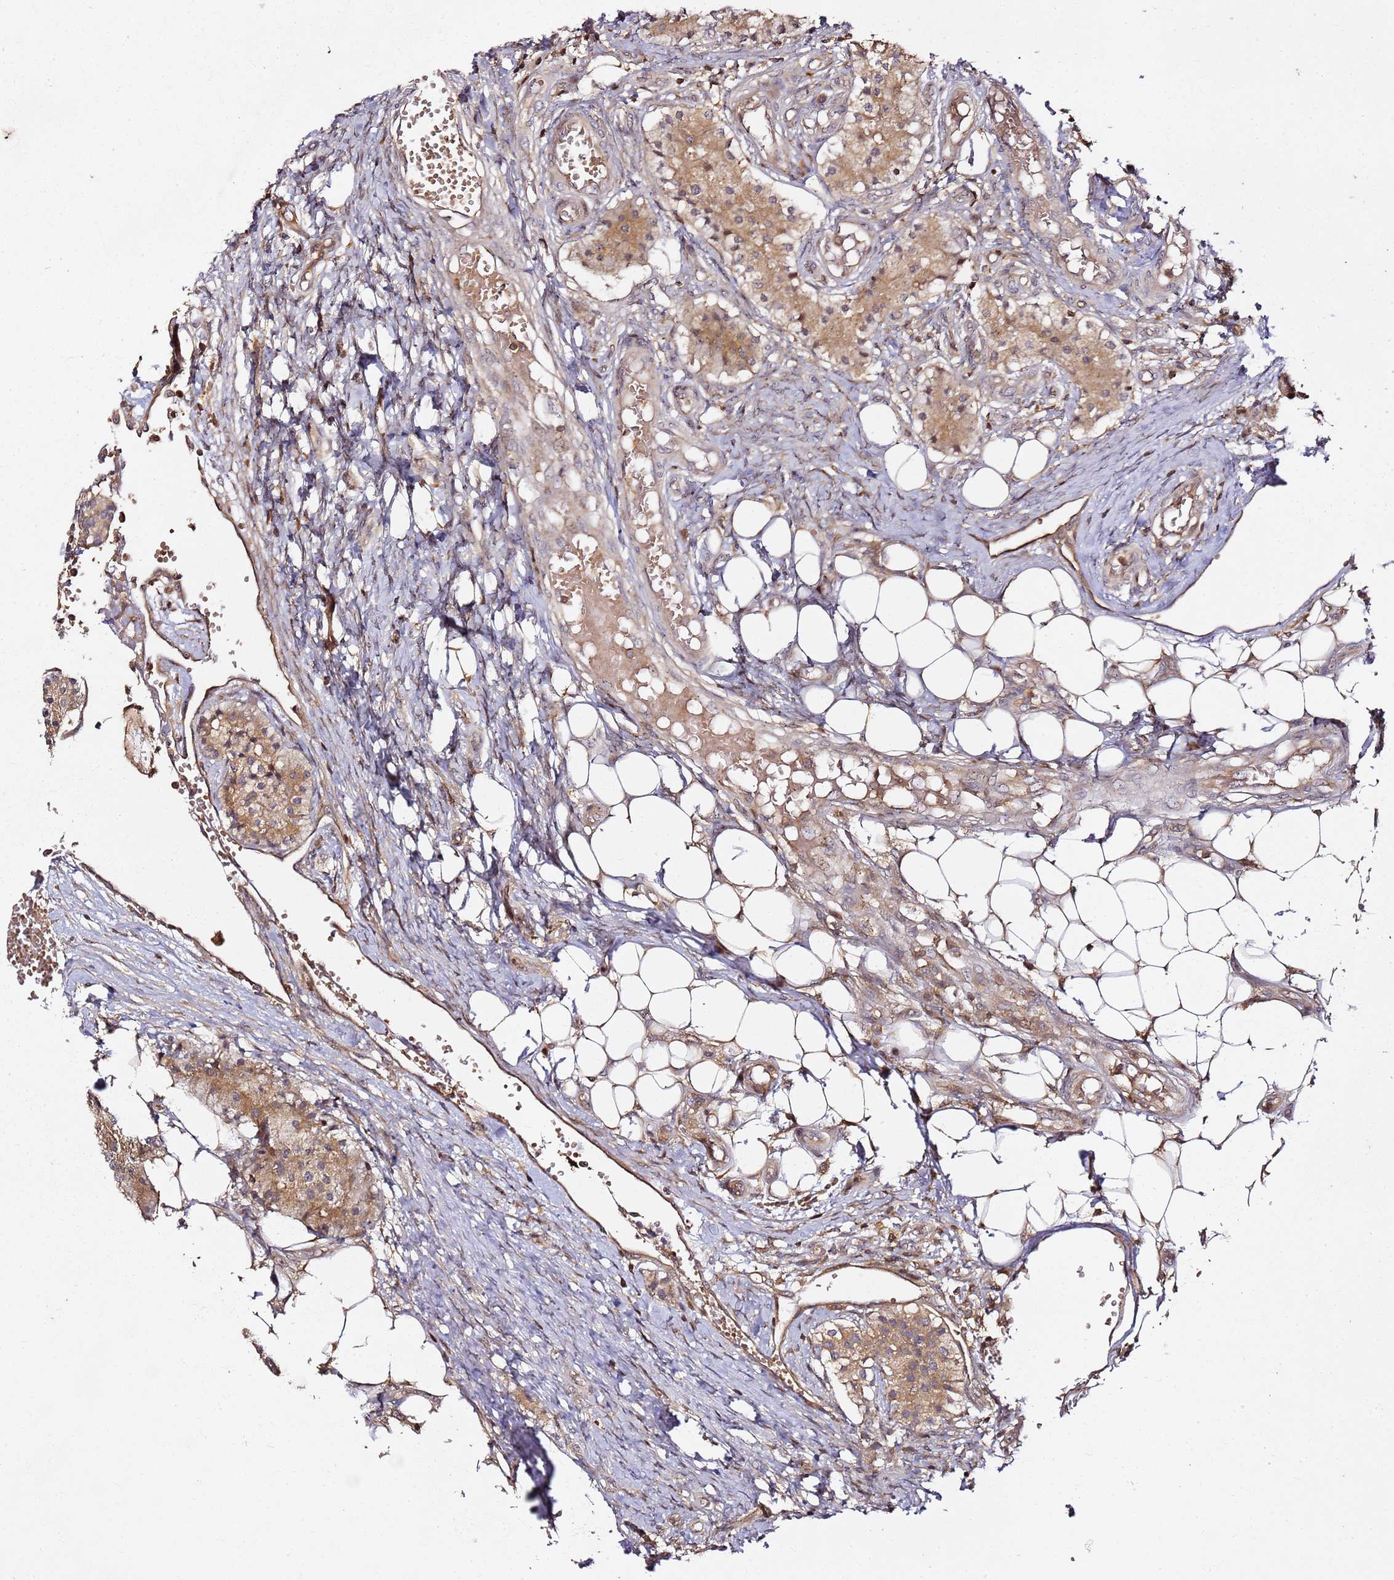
{"staining": {"intensity": "moderate", "quantity": ">75%", "location": "cytoplasmic/membranous,nuclear"}, "tissue": "carcinoid", "cell_type": "Tumor cells", "image_type": "cancer", "snomed": [{"axis": "morphology", "description": "Carcinoid, malignant, NOS"}, {"axis": "topography", "description": "Colon"}], "caption": "Approximately >75% of tumor cells in carcinoid exhibit moderate cytoplasmic/membranous and nuclear protein staining as visualized by brown immunohistochemical staining.", "gene": "PRMT7", "patient": {"sex": "female", "age": 52}}